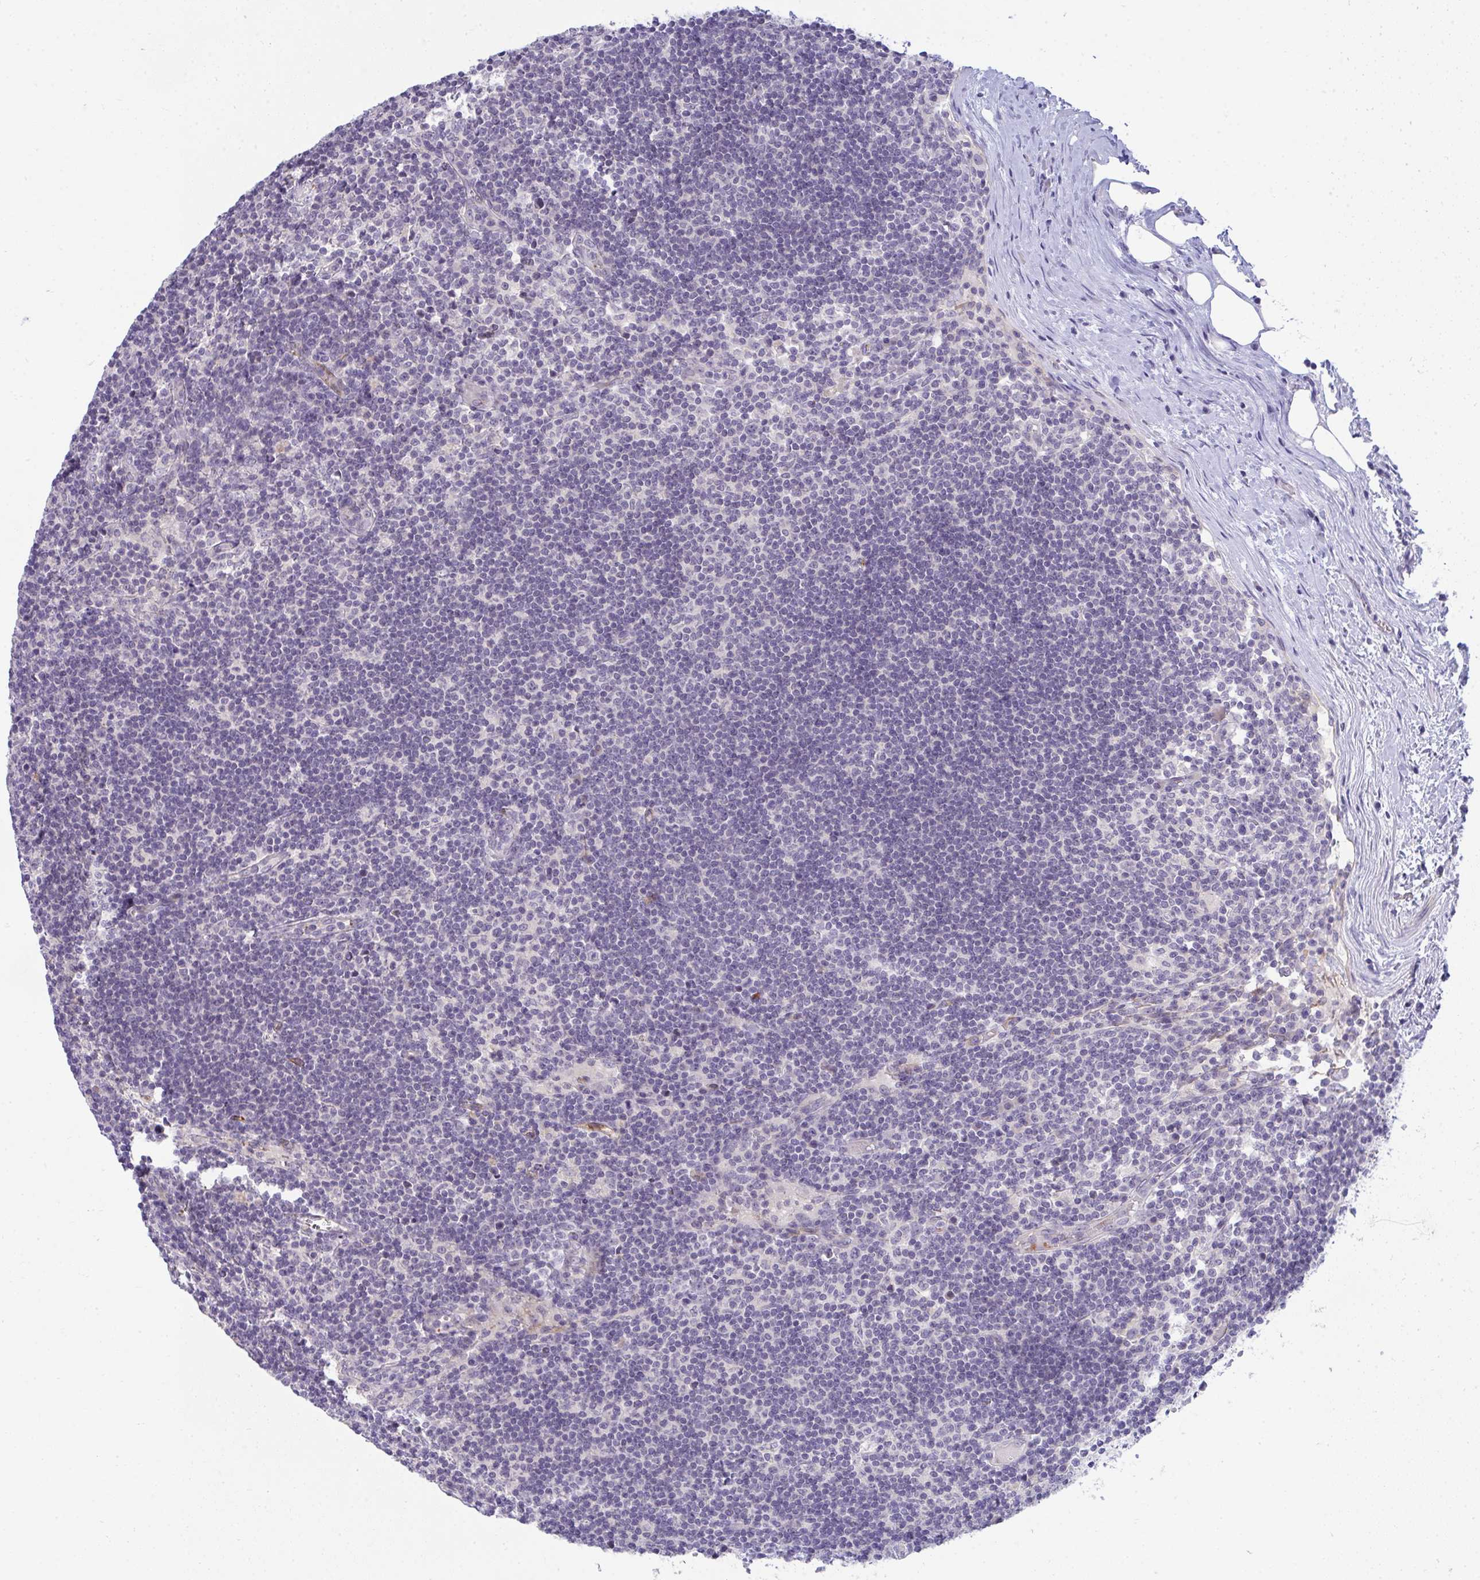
{"staining": {"intensity": "negative", "quantity": "none", "location": "none"}, "tissue": "lymph node", "cell_type": "Germinal center cells", "image_type": "normal", "snomed": [{"axis": "morphology", "description": "Normal tissue, NOS"}, {"axis": "topography", "description": "Lymph node"}], "caption": "Immunohistochemistry (IHC) of unremarkable human lymph node shows no expression in germinal center cells.", "gene": "TMEM82", "patient": {"sex": "male", "age": 67}}